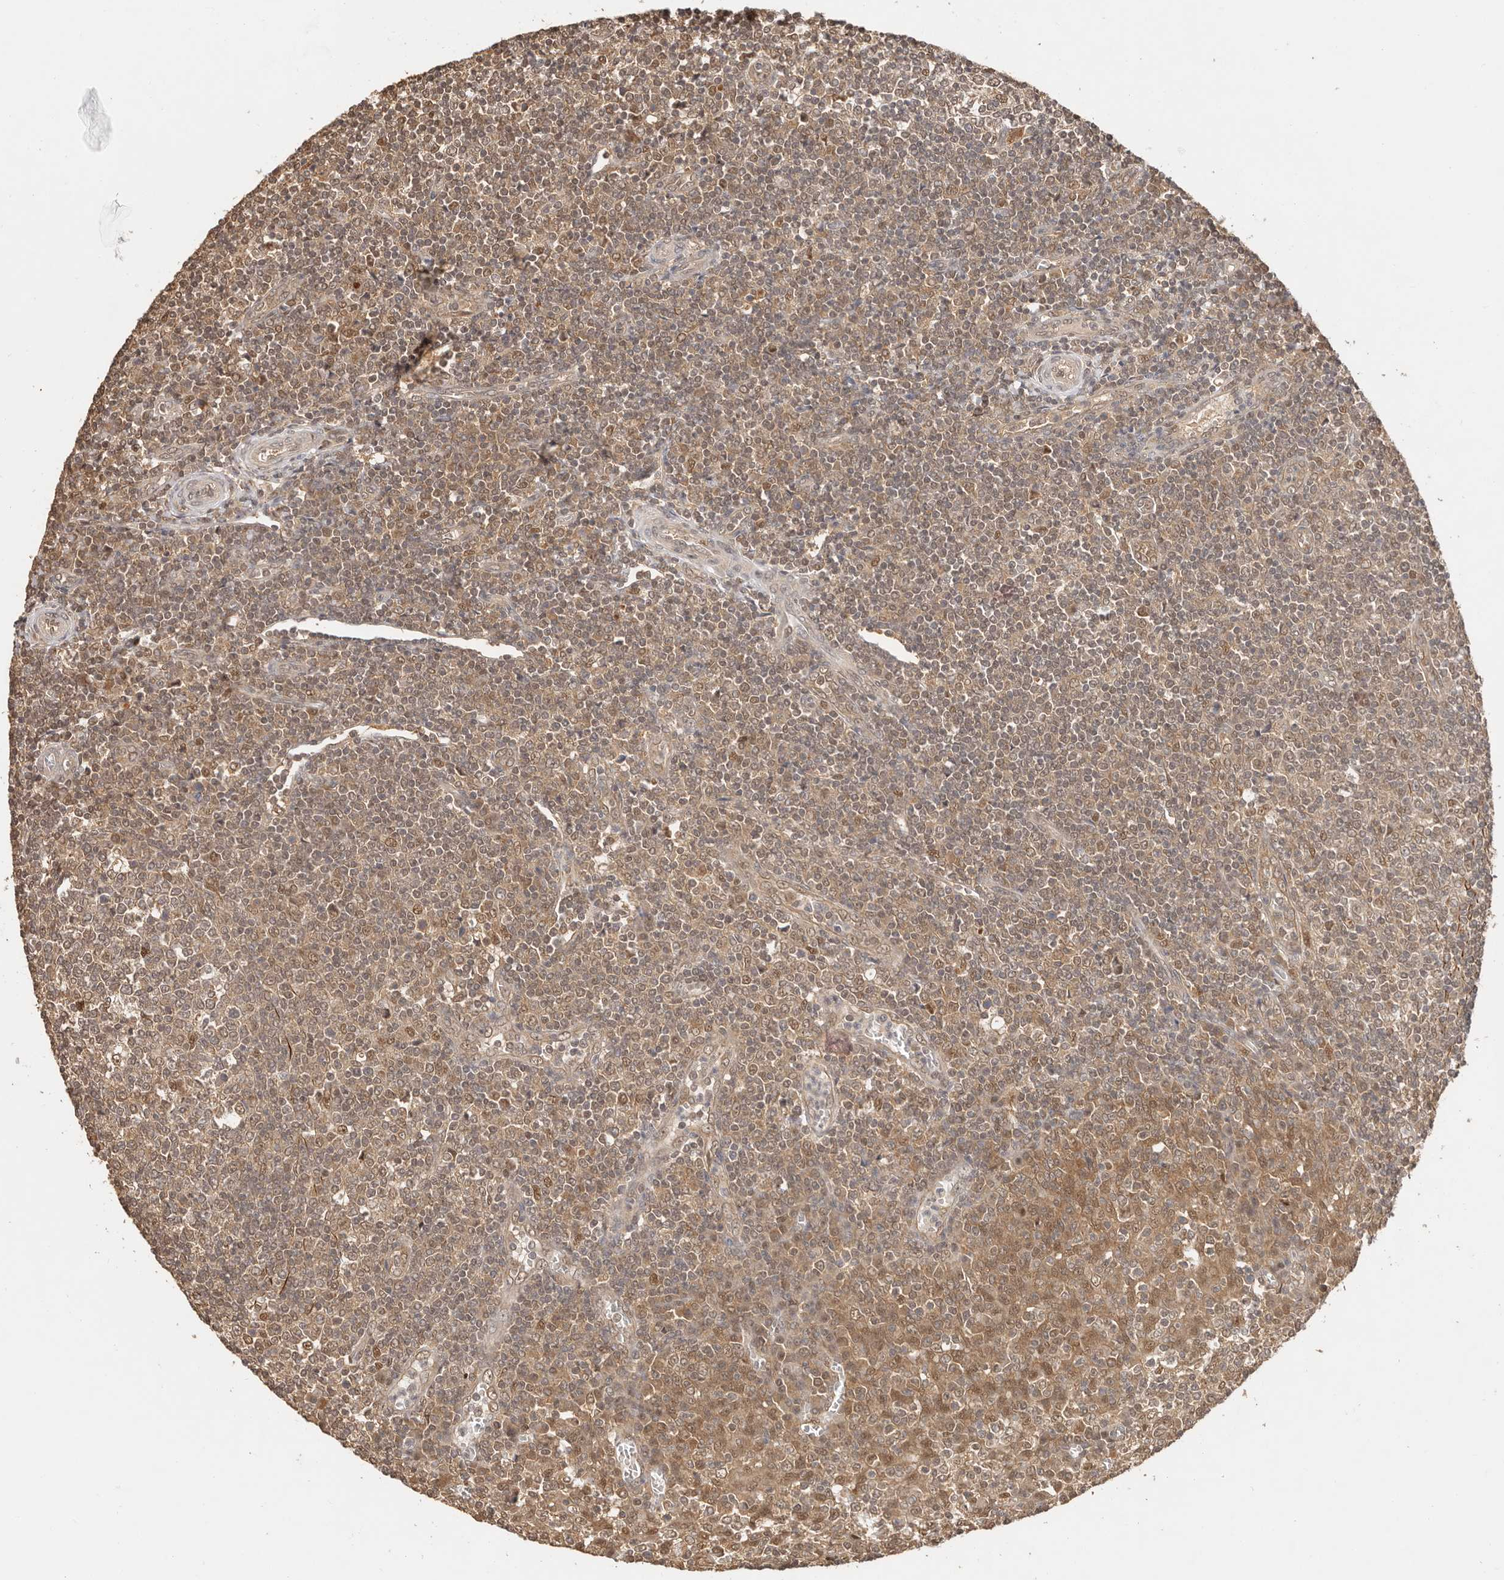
{"staining": {"intensity": "weak", "quantity": ">75%", "location": "cytoplasmic/membranous"}, "tissue": "tonsil", "cell_type": "Germinal center cells", "image_type": "normal", "snomed": [{"axis": "morphology", "description": "Normal tissue, NOS"}, {"axis": "topography", "description": "Tonsil"}], "caption": "Unremarkable tonsil displays weak cytoplasmic/membranous expression in approximately >75% of germinal center cells The staining is performed using DAB brown chromogen to label protein expression. The nuclei are counter-stained blue using hematoxylin..", "gene": "PSMA5", "patient": {"sex": "female", "age": 19}}